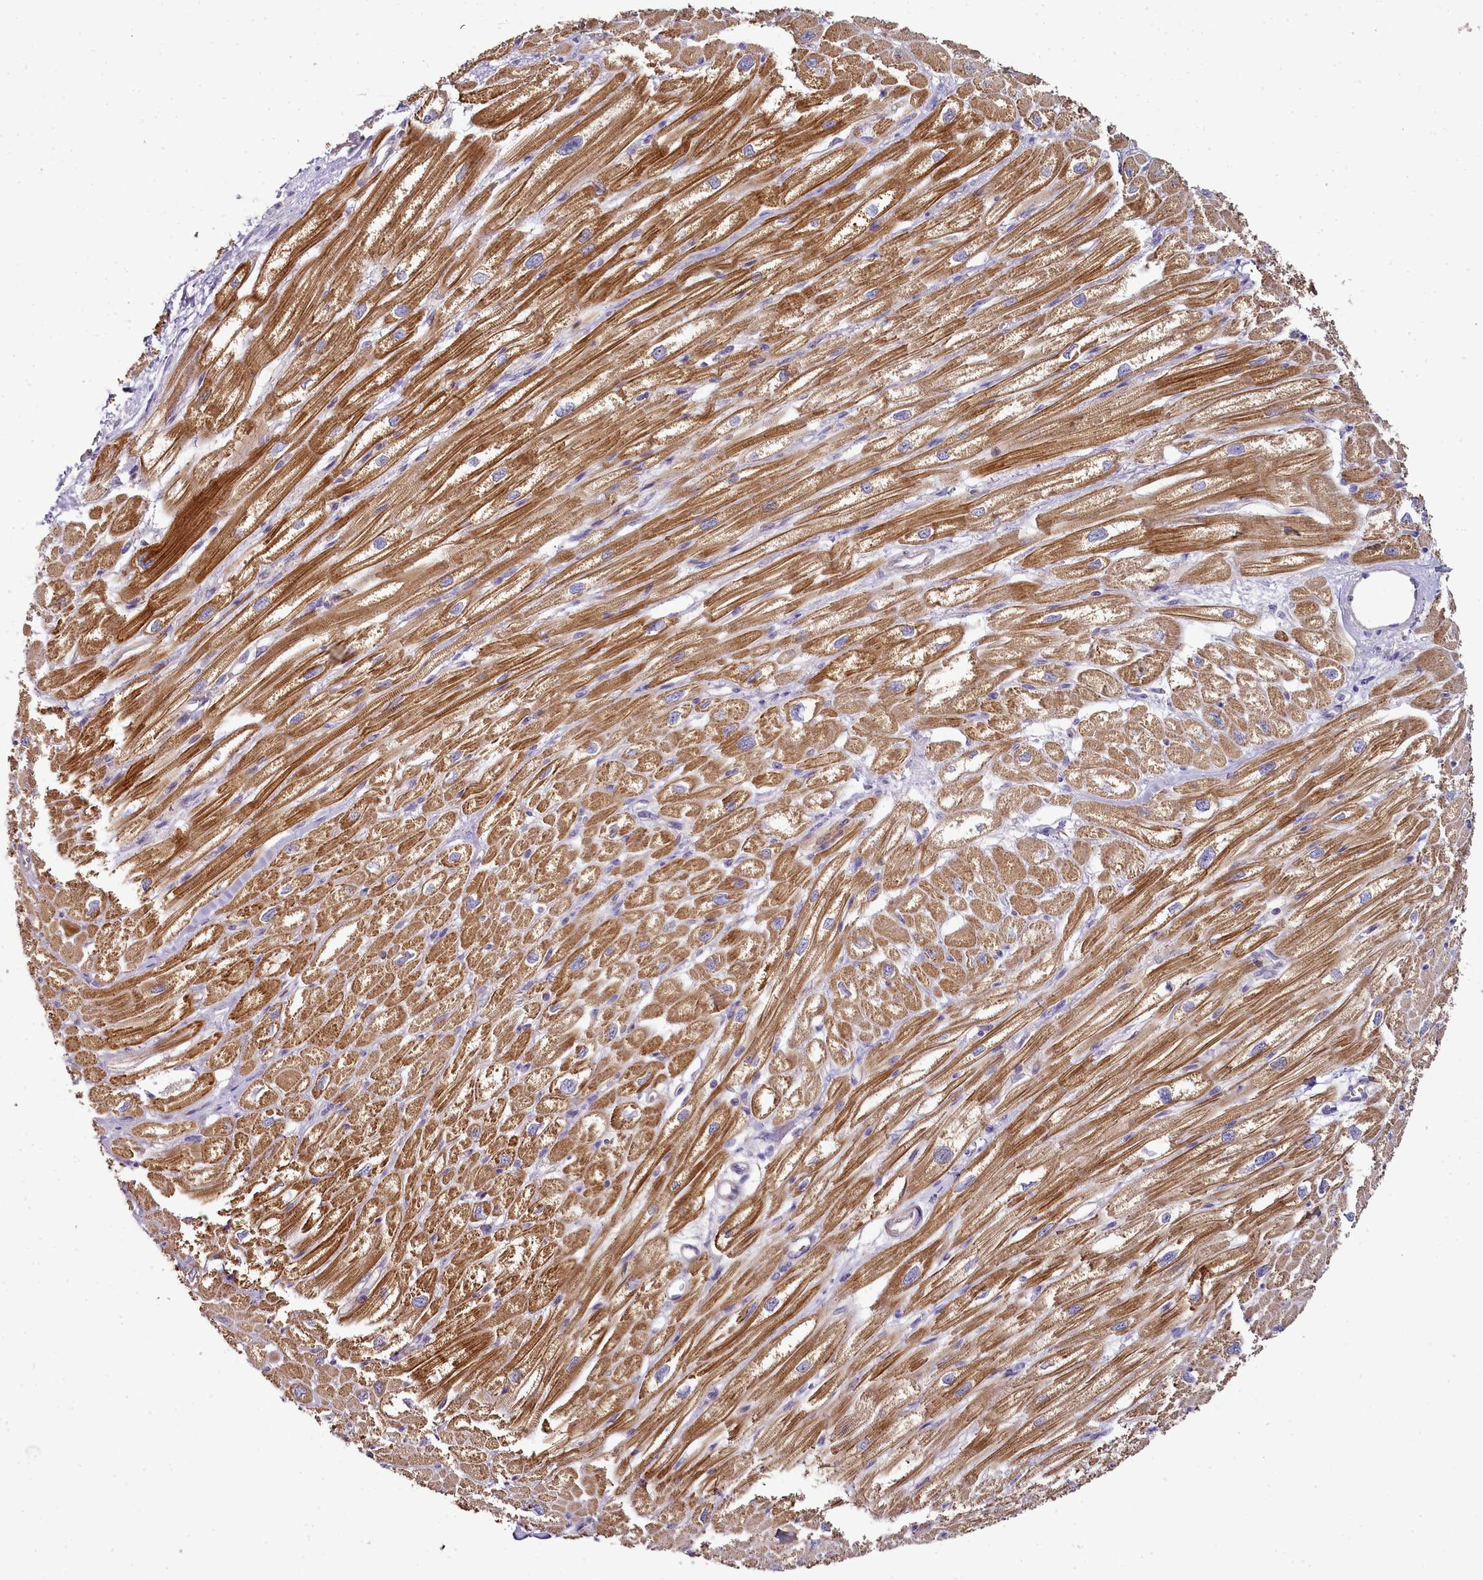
{"staining": {"intensity": "strong", "quantity": ">75%", "location": "cytoplasmic/membranous"}, "tissue": "heart muscle", "cell_type": "Cardiomyocytes", "image_type": "normal", "snomed": [{"axis": "morphology", "description": "Normal tissue, NOS"}, {"axis": "topography", "description": "Heart"}], "caption": "Cardiomyocytes show strong cytoplasmic/membranous staining in about >75% of cells in benign heart muscle.", "gene": "ACSS1", "patient": {"sex": "male", "age": 50}}